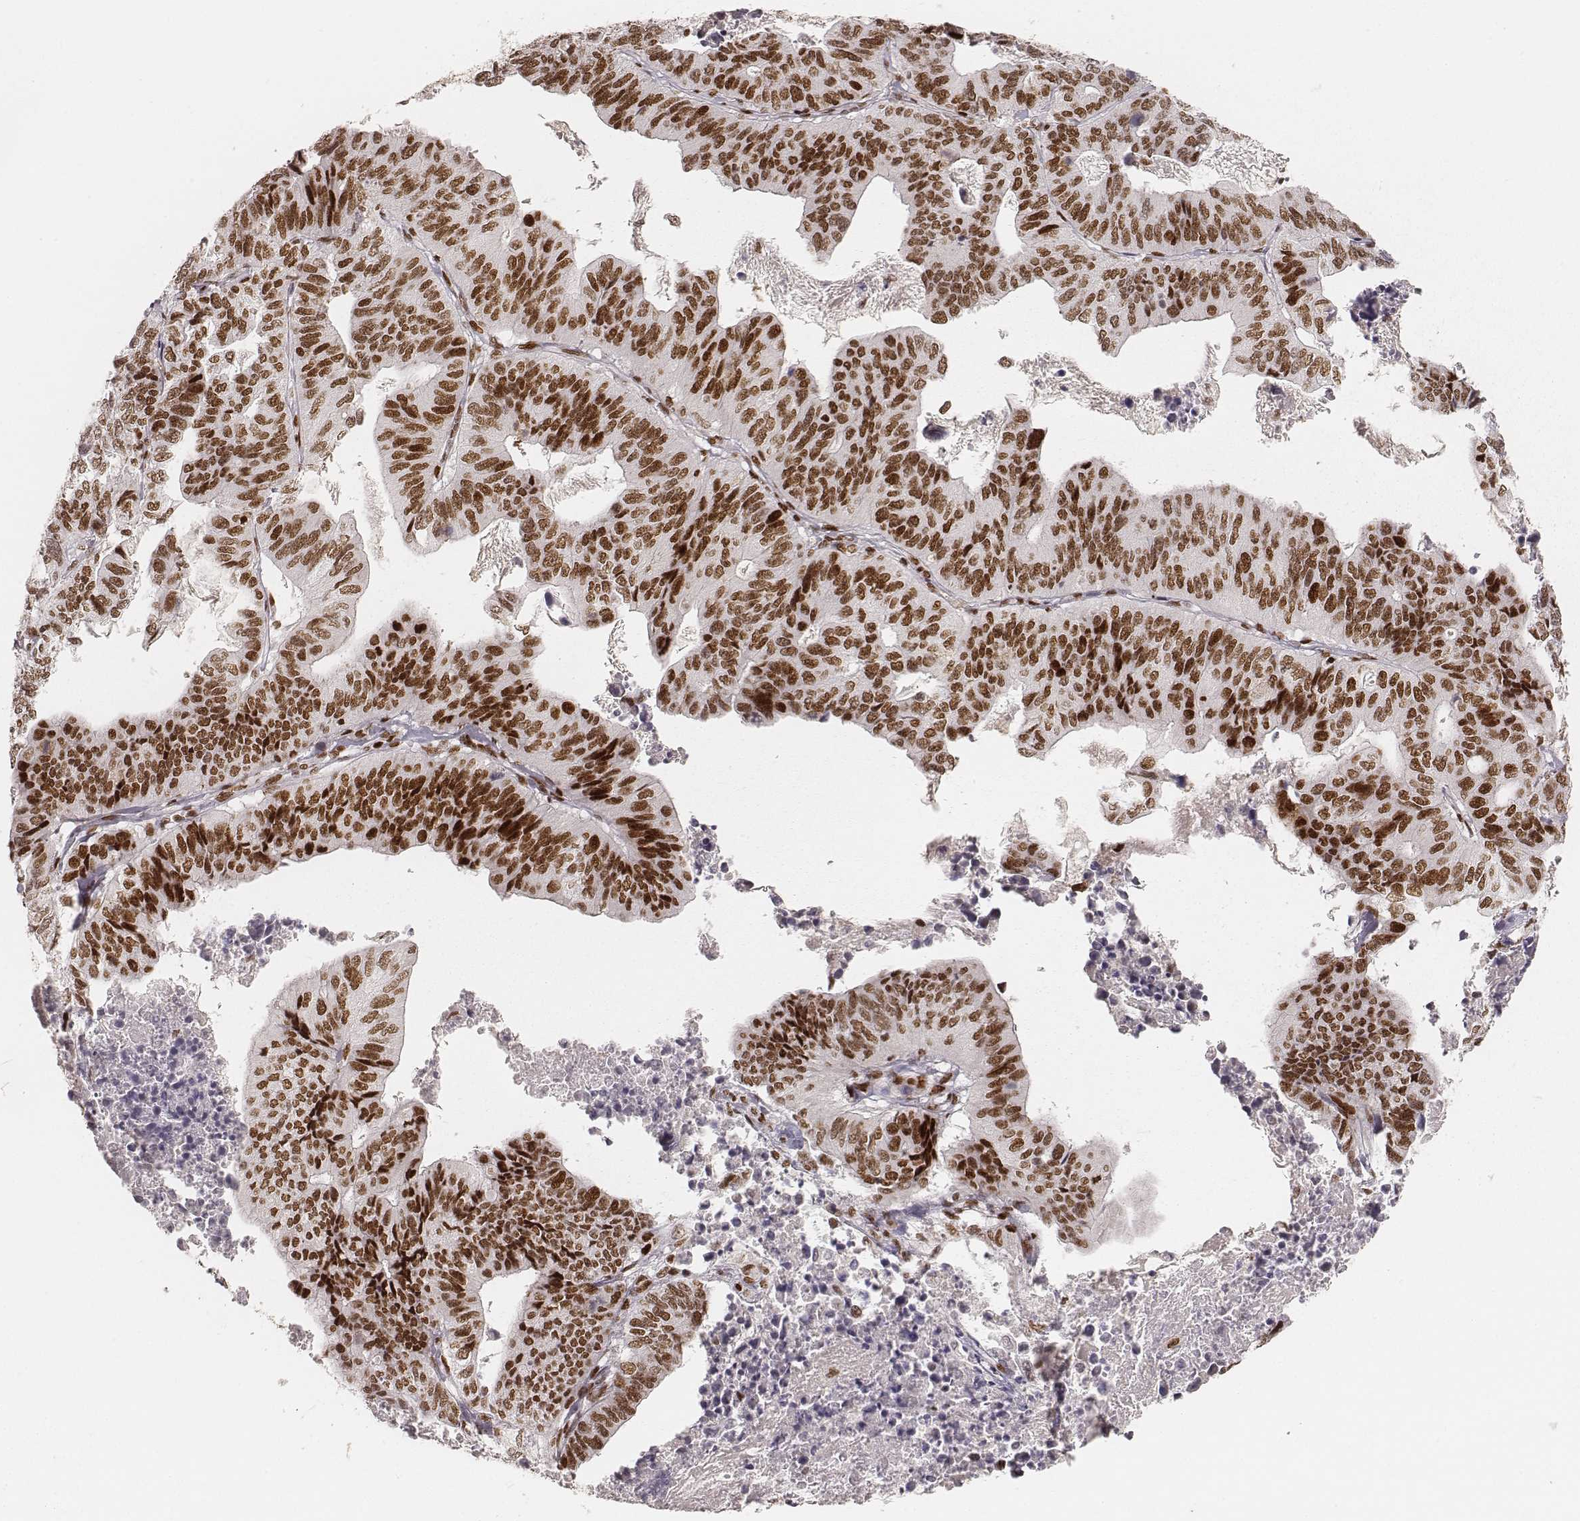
{"staining": {"intensity": "strong", "quantity": ">75%", "location": "nuclear"}, "tissue": "stomach cancer", "cell_type": "Tumor cells", "image_type": "cancer", "snomed": [{"axis": "morphology", "description": "Adenocarcinoma, NOS"}, {"axis": "topography", "description": "Stomach, upper"}], "caption": "High-power microscopy captured an immunohistochemistry histopathology image of stomach cancer, revealing strong nuclear positivity in approximately >75% of tumor cells. (DAB (3,3'-diaminobenzidine) = brown stain, brightfield microscopy at high magnification).", "gene": "HNRNPC", "patient": {"sex": "female", "age": 67}}